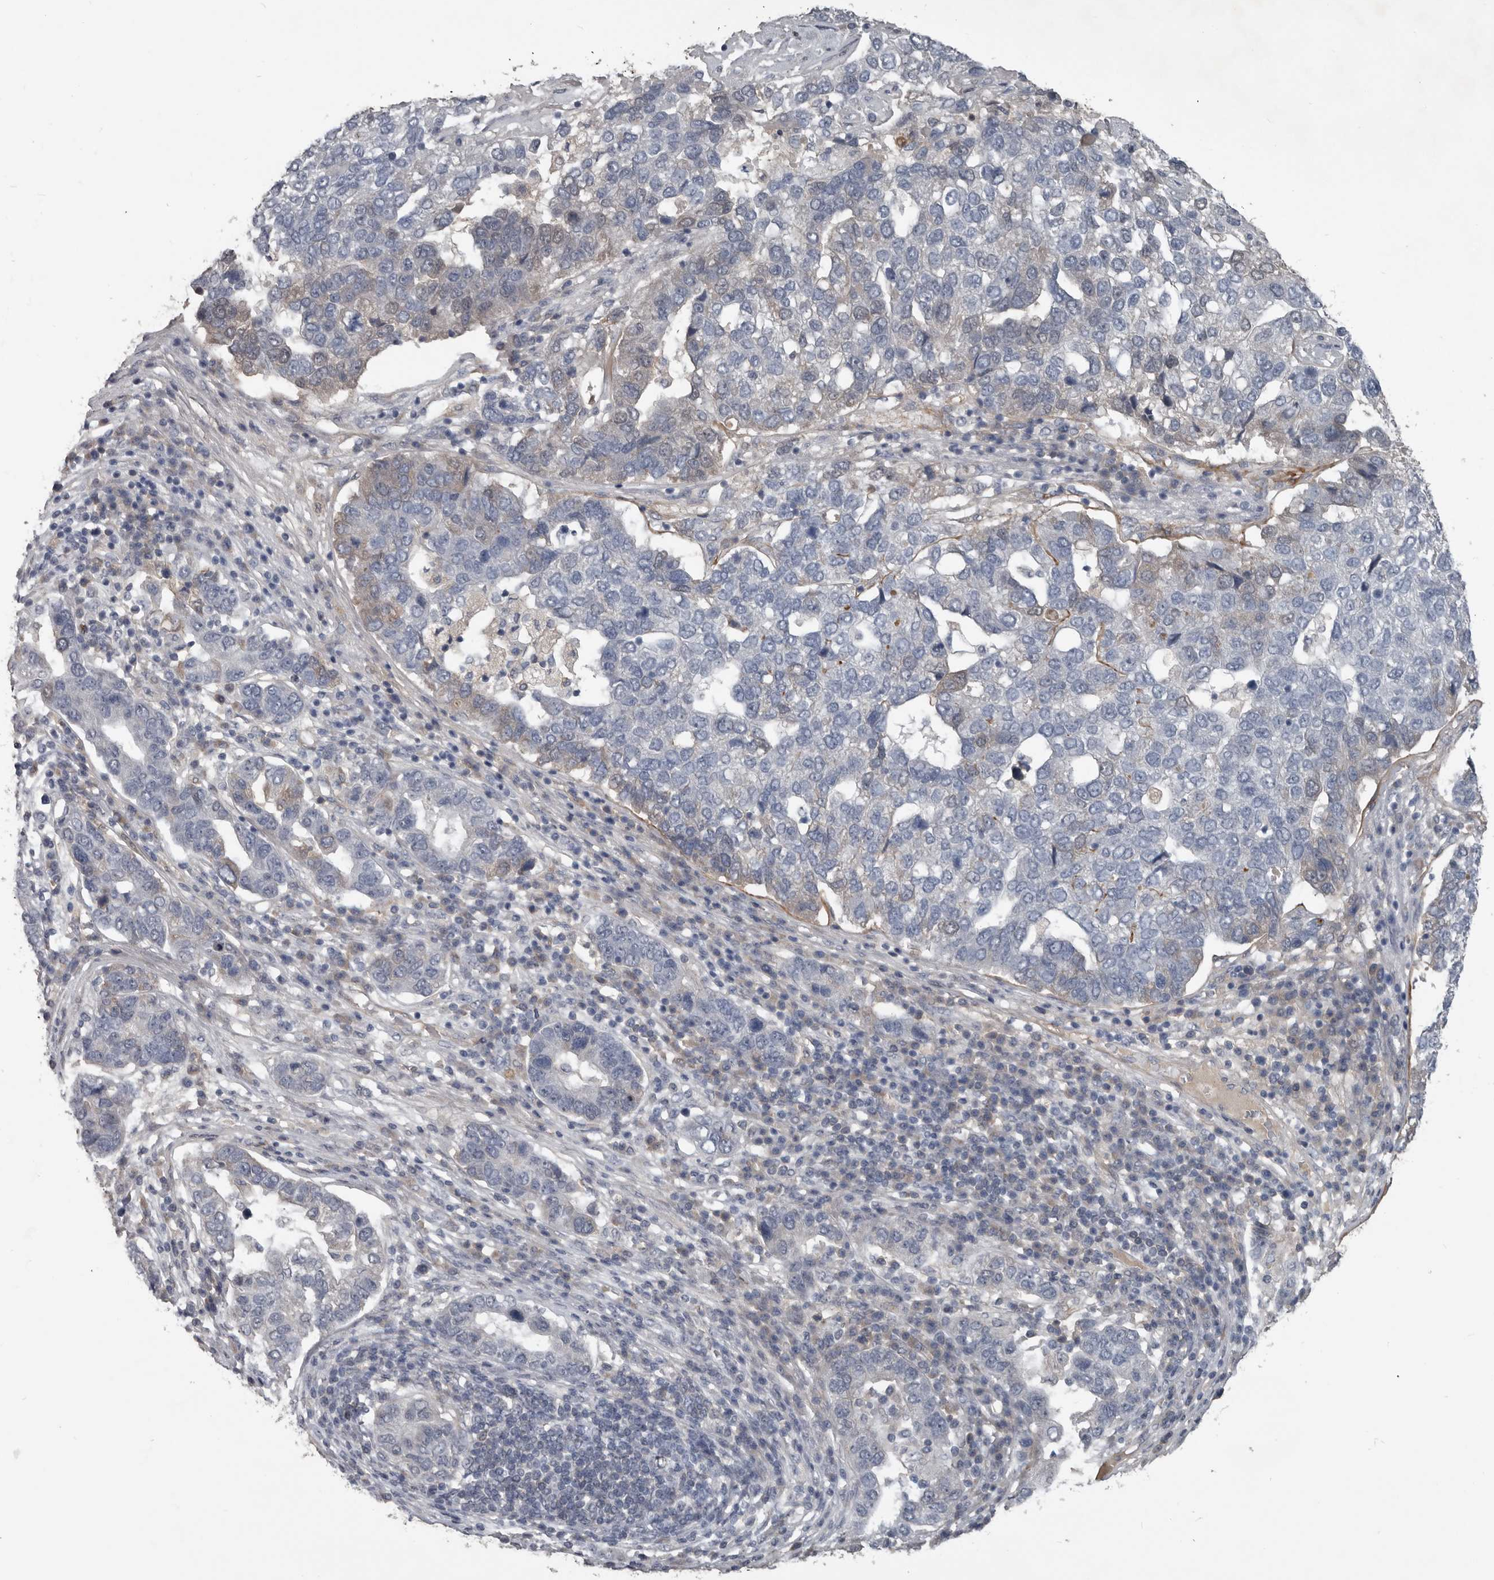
{"staining": {"intensity": "negative", "quantity": "none", "location": "none"}, "tissue": "pancreatic cancer", "cell_type": "Tumor cells", "image_type": "cancer", "snomed": [{"axis": "morphology", "description": "Adenocarcinoma, NOS"}, {"axis": "topography", "description": "Pancreas"}], "caption": "A micrograph of human pancreatic cancer (adenocarcinoma) is negative for staining in tumor cells.", "gene": "C1orf216", "patient": {"sex": "female", "age": 61}}